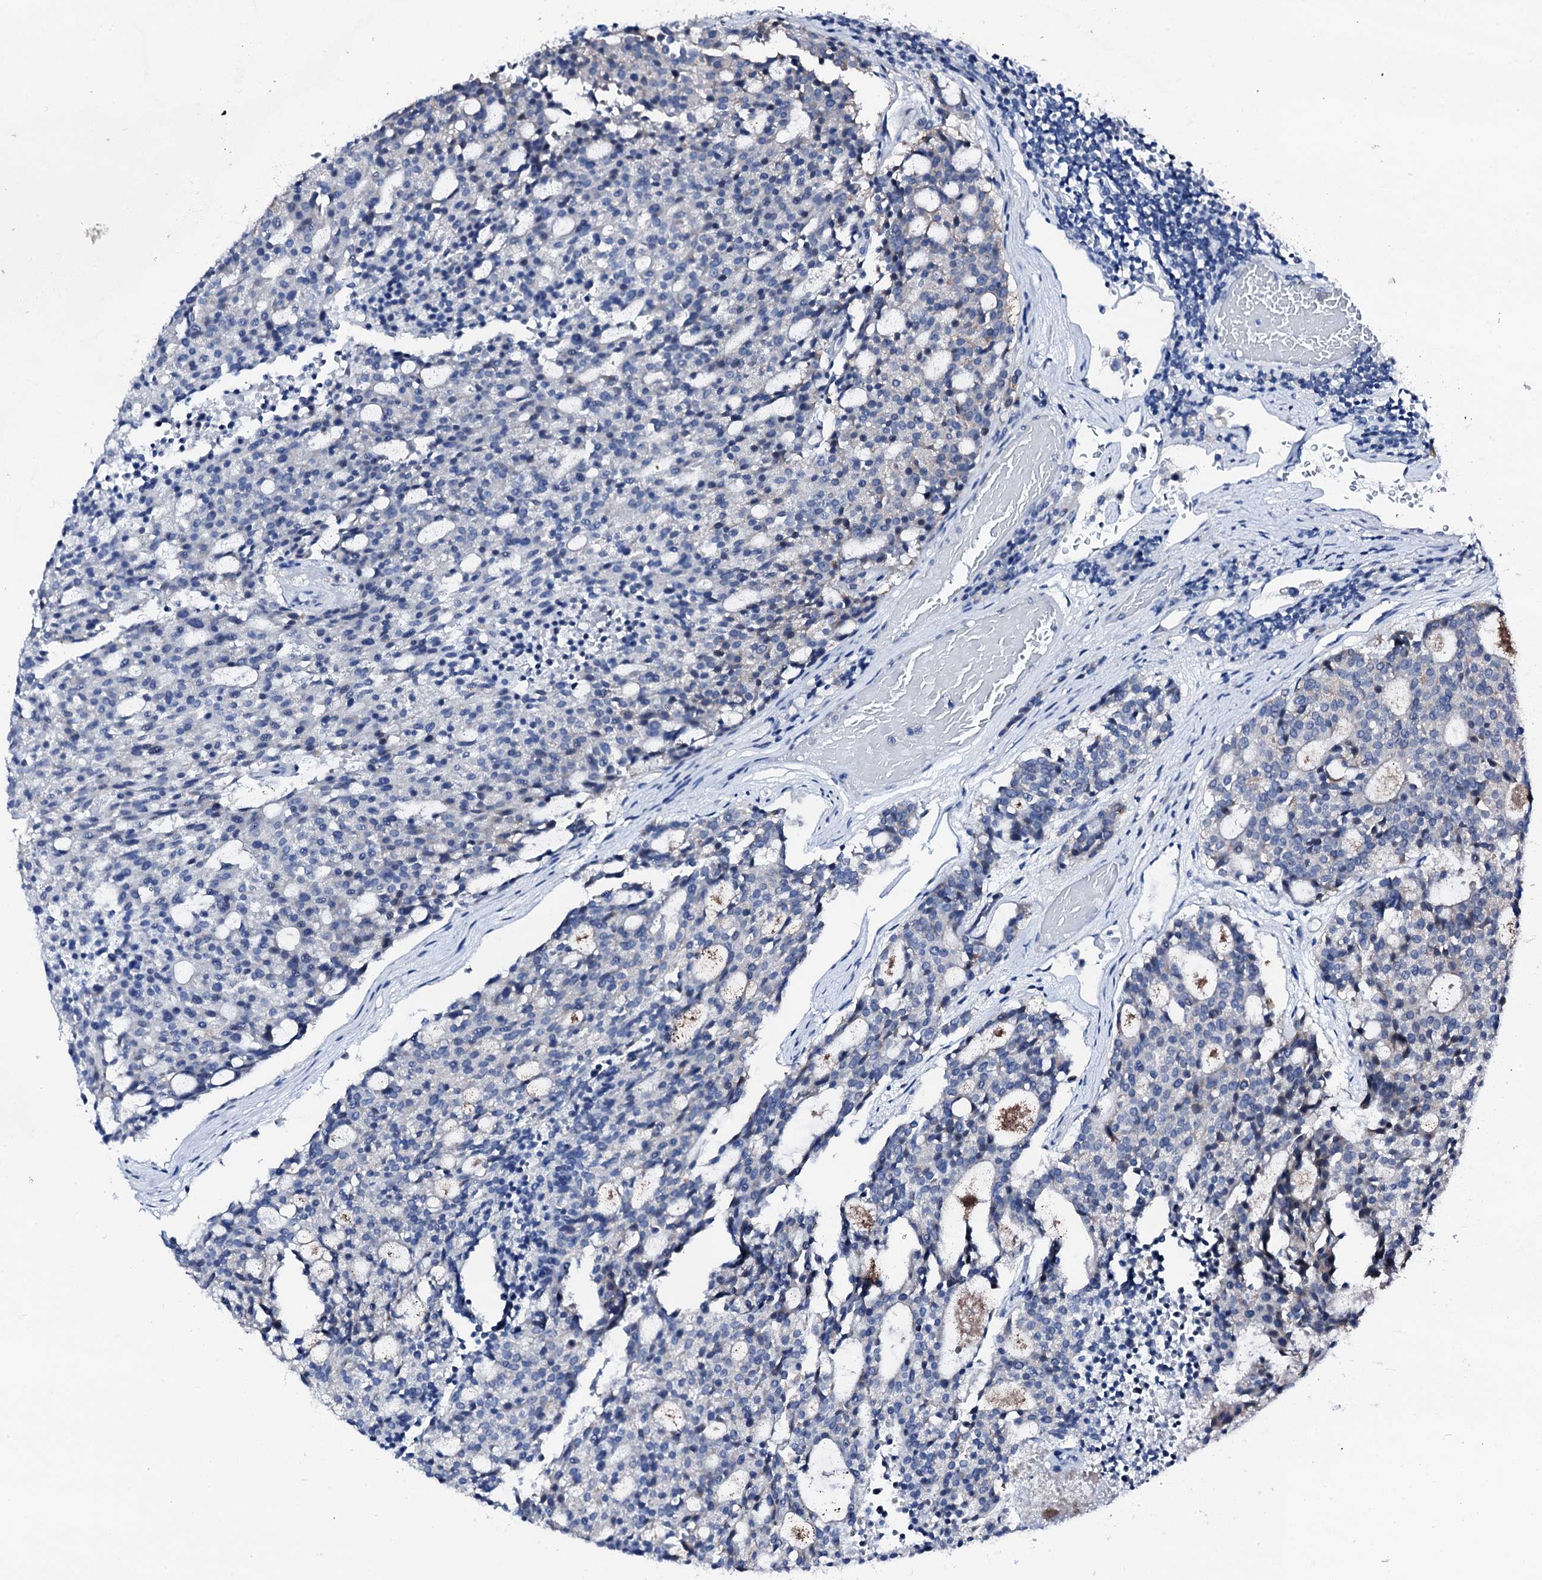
{"staining": {"intensity": "negative", "quantity": "none", "location": "none"}, "tissue": "carcinoid", "cell_type": "Tumor cells", "image_type": "cancer", "snomed": [{"axis": "morphology", "description": "Carcinoid, malignant, NOS"}, {"axis": "topography", "description": "Pancreas"}], "caption": "Carcinoid was stained to show a protein in brown. There is no significant expression in tumor cells. (Brightfield microscopy of DAB IHC at high magnification).", "gene": "TRAFD1", "patient": {"sex": "female", "age": 54}}